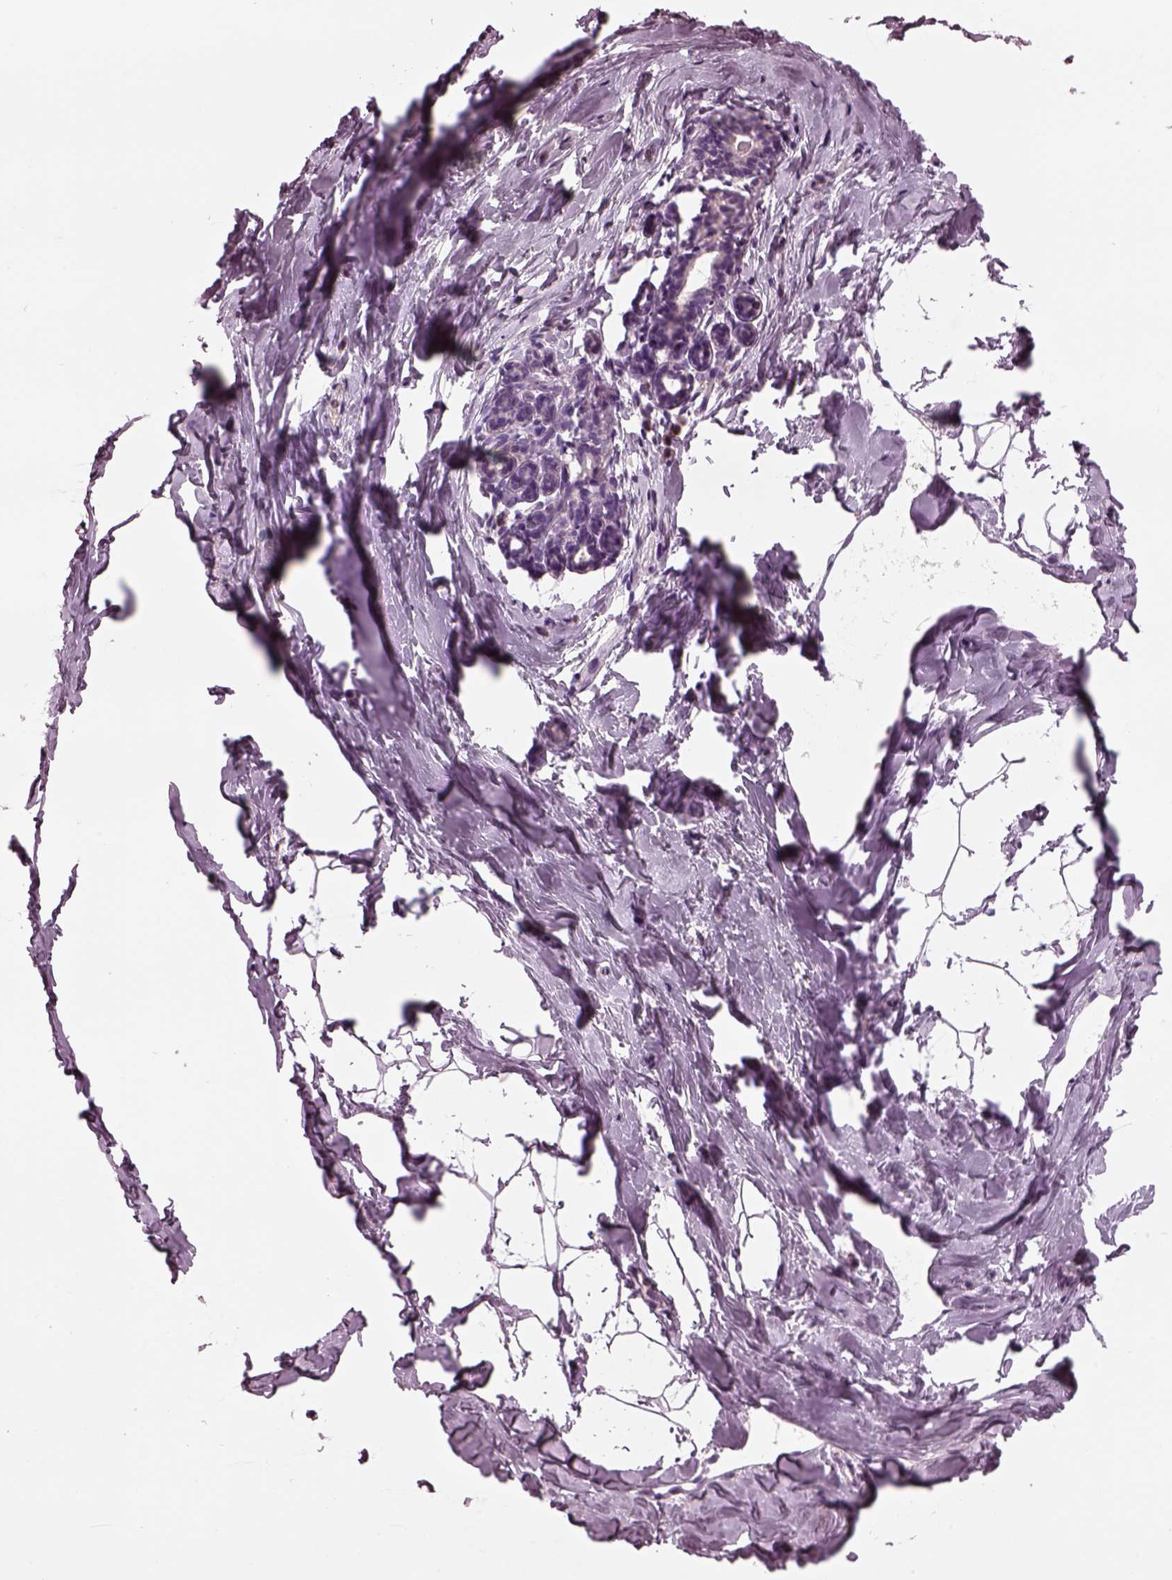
{"staining": {"intensity": "negative", "quantity": "none", "location": "none"}, "tissue": "breast", "cell_type": "Adipocytes", "image_type": "normal", "snomed": [{"axis": "morphology", "description": "Normal tissue, NOS"}, {"axis": "topography", "description": "Breast"}], "caption": "The histopathology image exhibits no significant staining in adipocytes of breast. (DAB (3,3'-diaminobenzidine) immunohistochemistry, high magnification).", "gene": "AP4M1", "patient": {"sex": "female", "age": 32}}